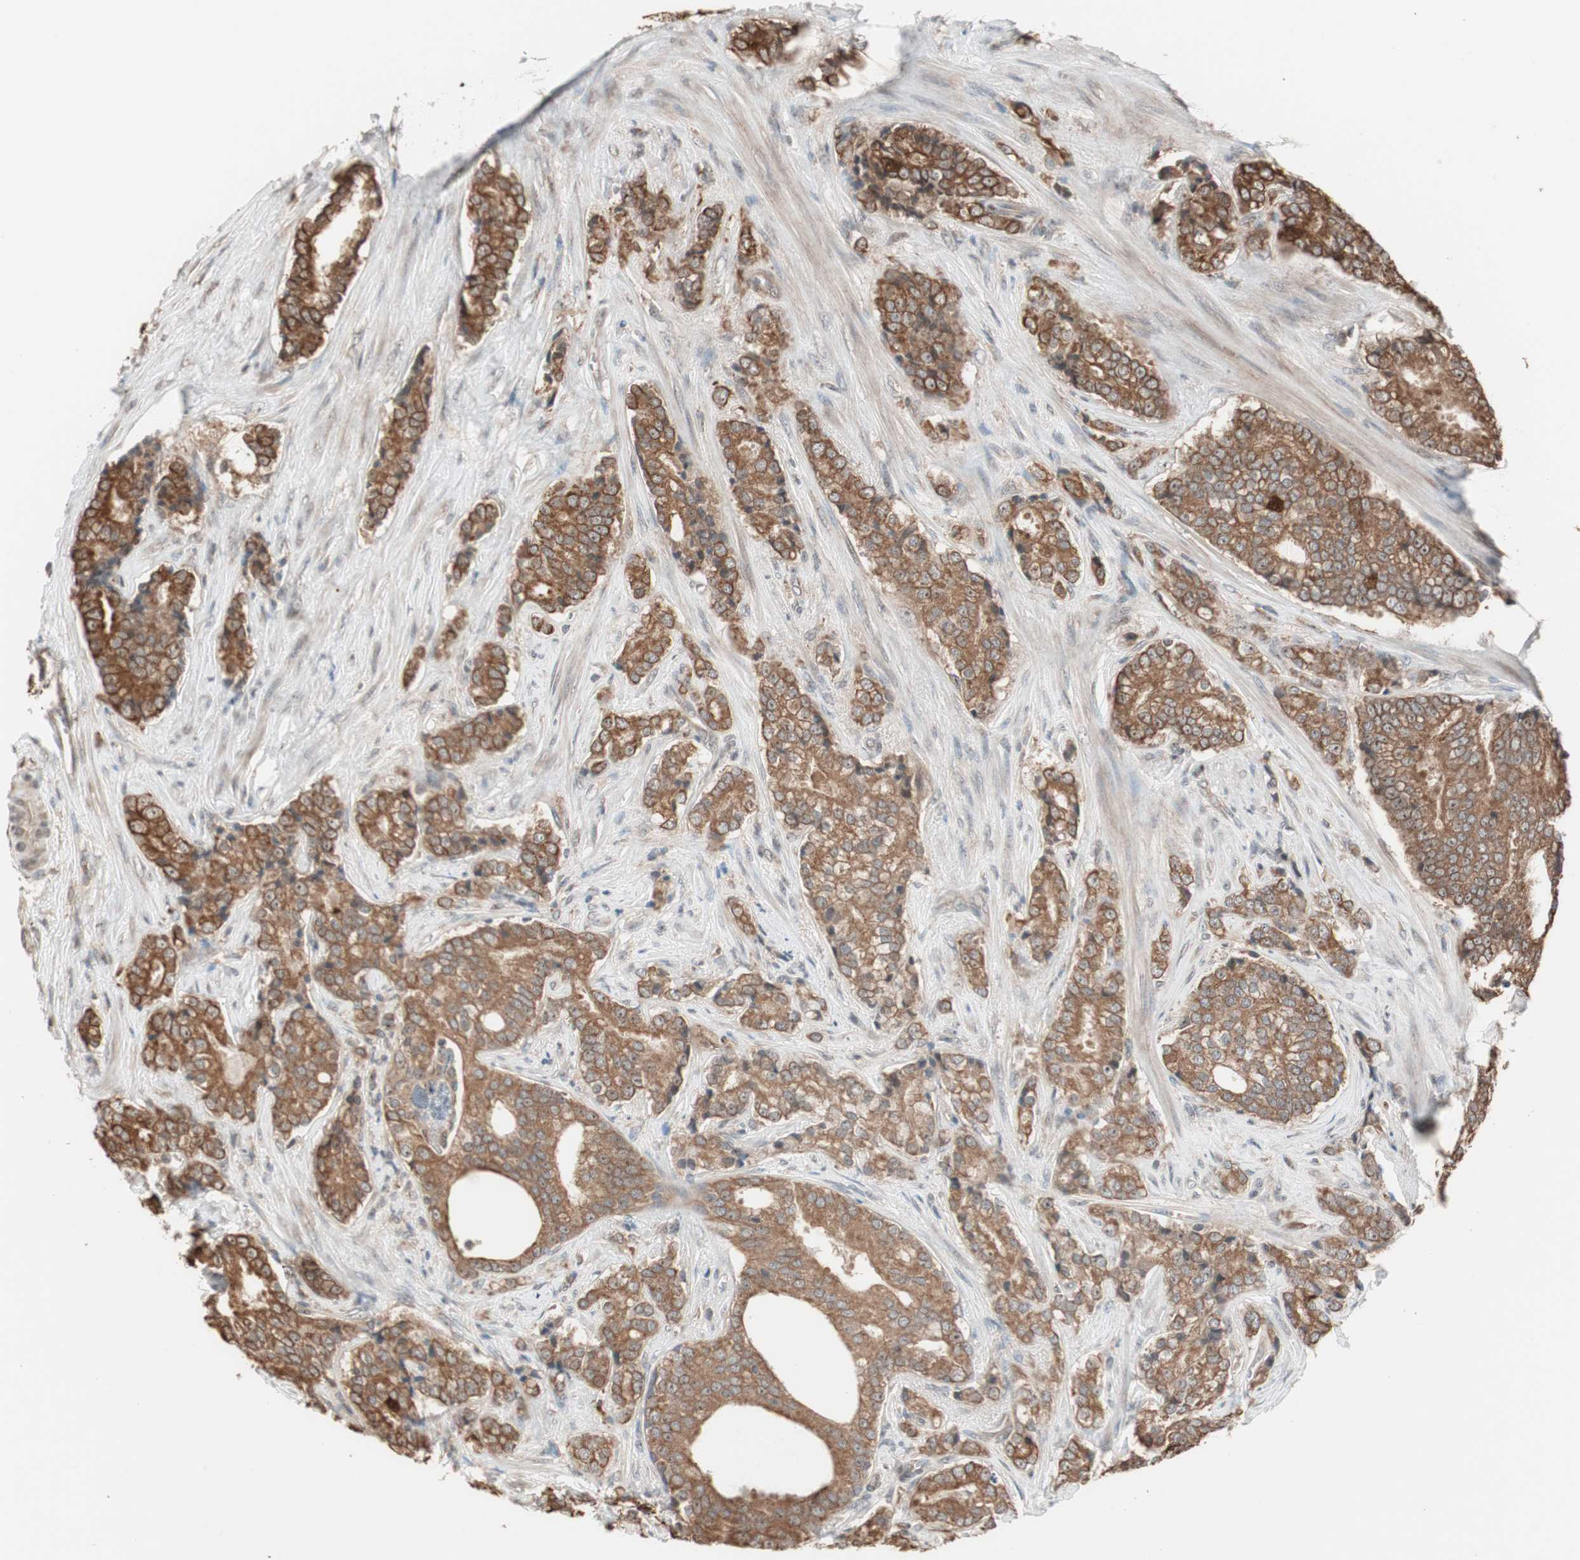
{"staining": {"intensity": "moderate", "quantity": ">75%", "location": "cytoplasmic/membranous"}, "tissue": "prostate cancer", "cell_type": "Tumor cells", "image_type": "cancer", "snomed": [{"axis": "morphology", "description": "Adenocarcinoma, Low grade"}, {"axis": "topography", "description": "Prostate"}], "caption": "Protein staining demonstrates moderate cytoplasmic/membranous expression in approximately >75% of tumor cells in prostate cancer.", "gene": "FBXO5", "patient": {"sex": "male", "age": 58}}